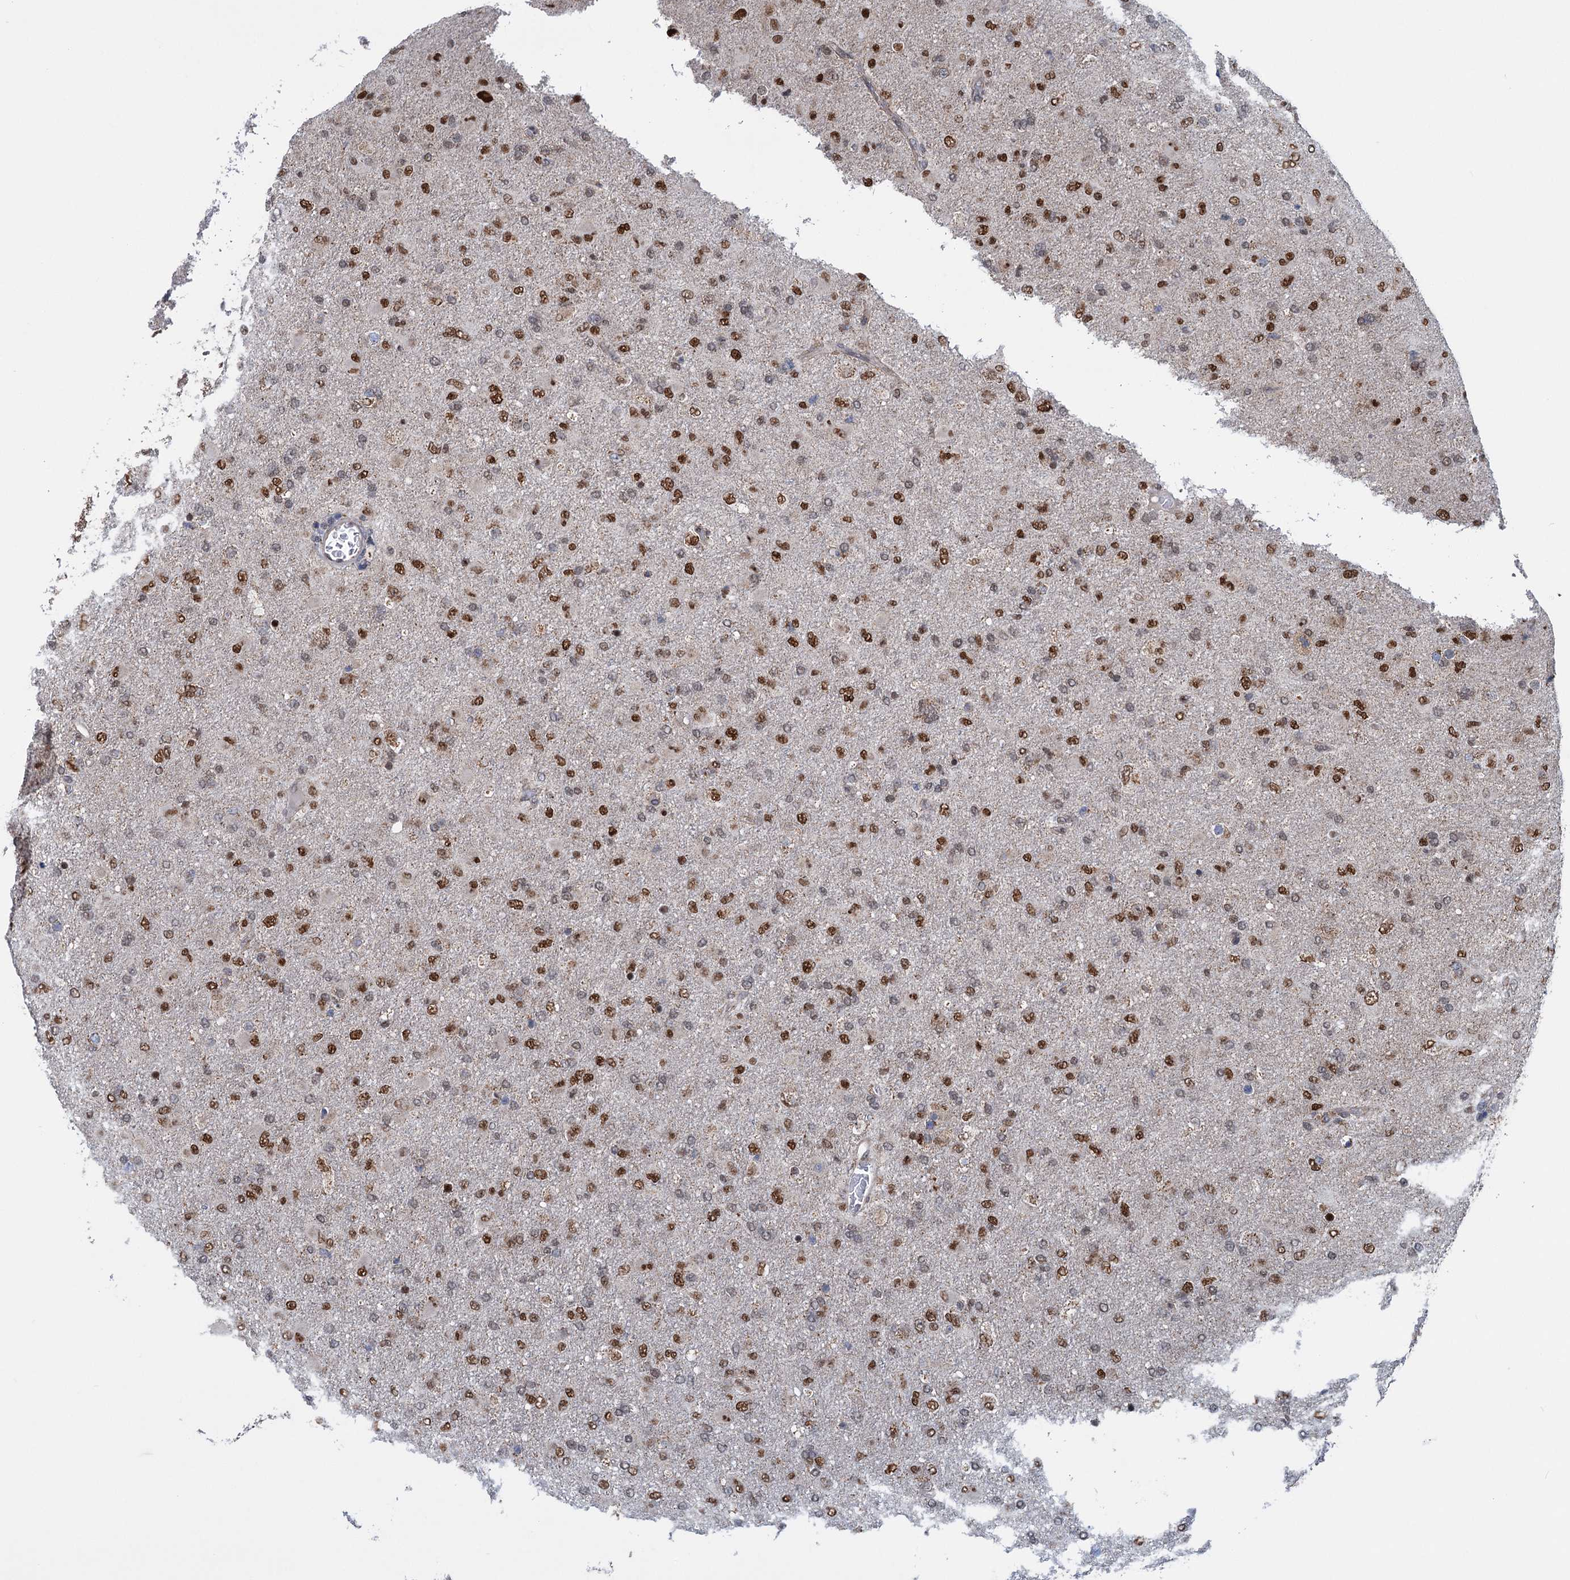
{"staining": {"intensity": "moderate", "quantity": "25%-75%", "location": "nuclear"}, "tissue": "glioma", "cell_type": "Tumor cells", "image_type": "cancer", "snomed": [{"axis": "morphology", "description": "Glioma, malignant, Low grade"}, {"axis": "topography", "description": "Brain"}], "caption": "The image shows immunohistochemical staining of malignant low-grade glioma. There is moderate nuclear expression is seen in approximately 25%-75% of tumor cells. (DAB = brown stain, brightfield microscopy at high magnification).", "gene": "MORN3", "patient": {"sex": "male", "age": 65}}